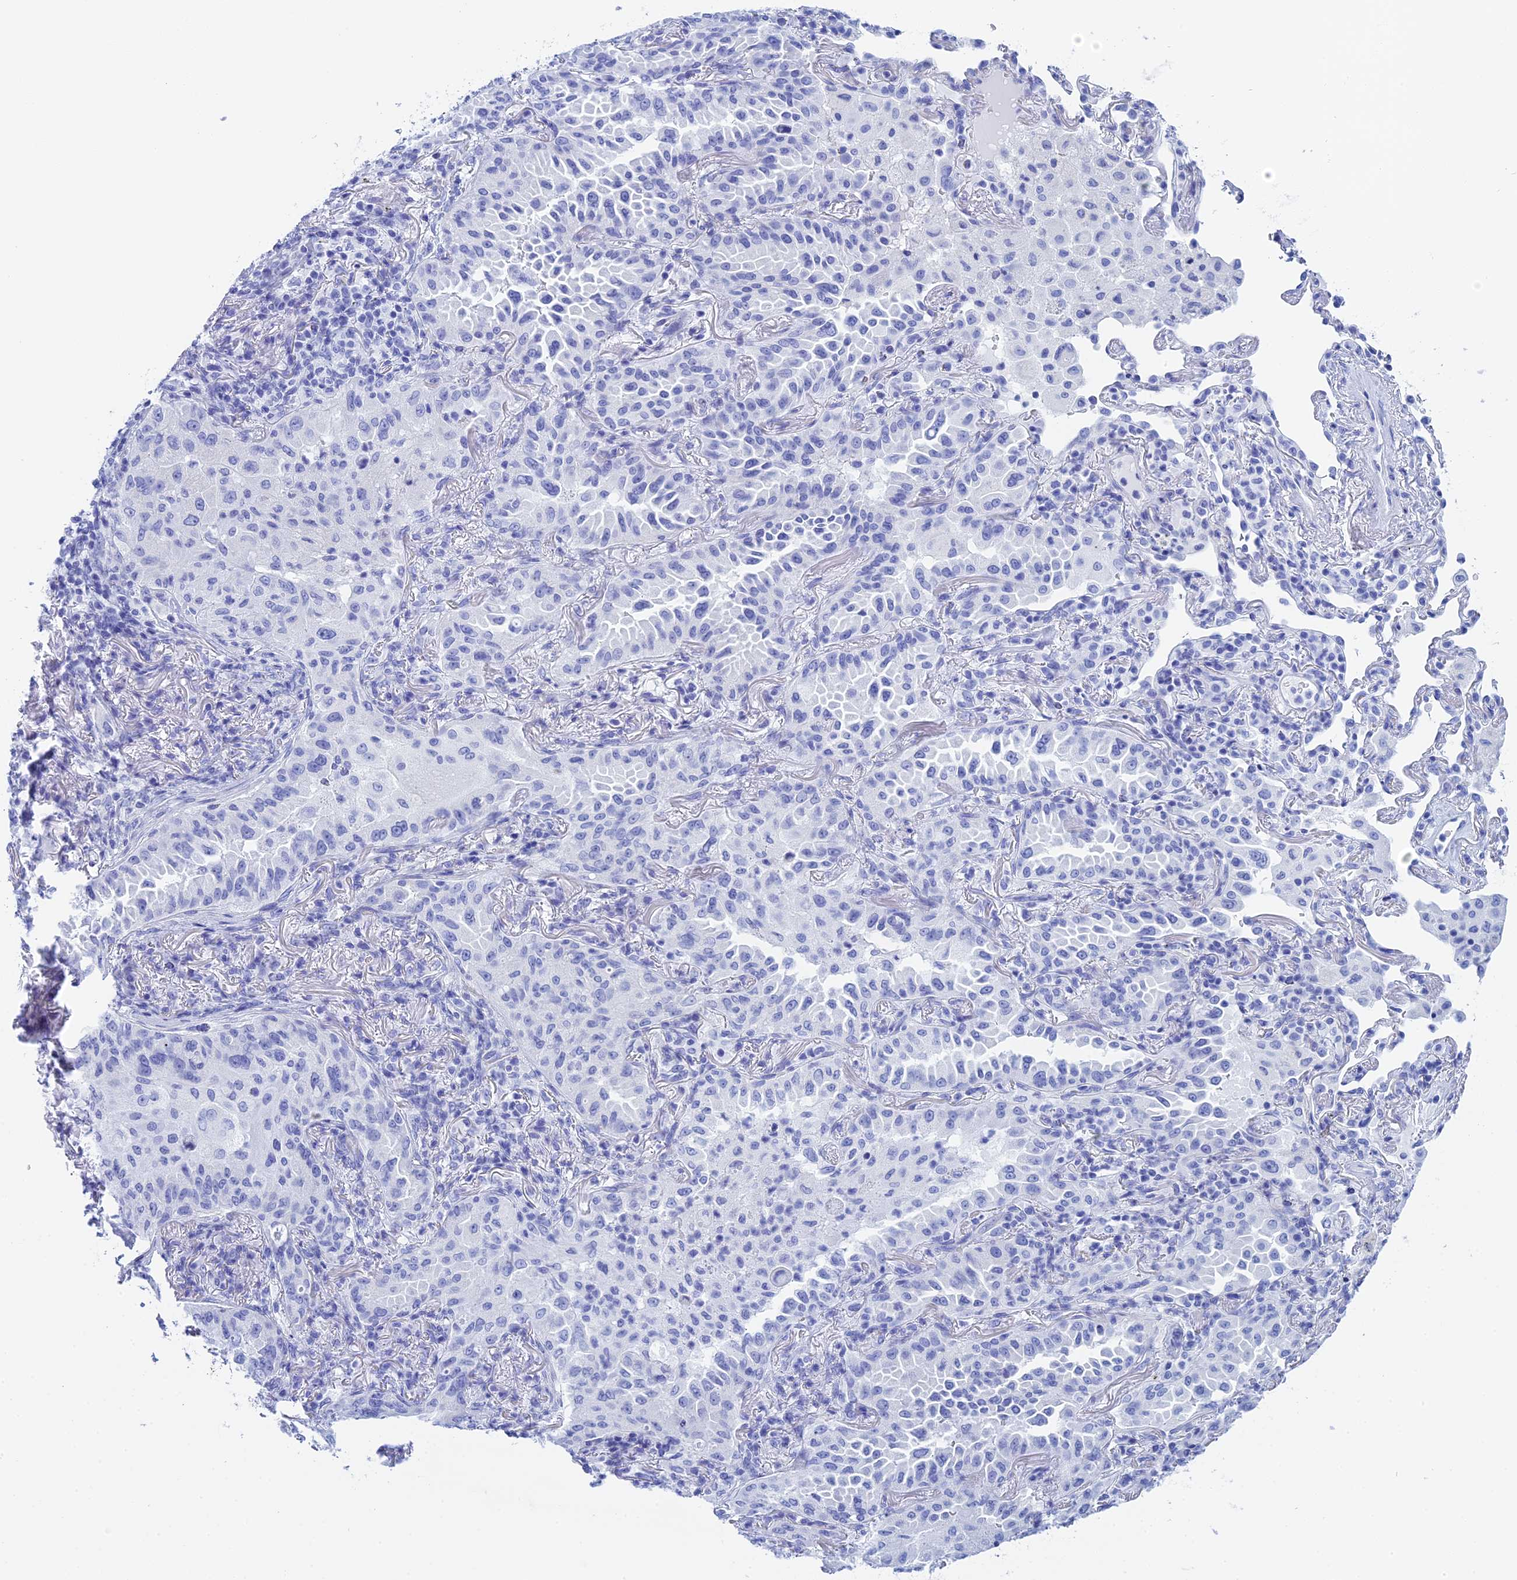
{"staining": {"intensity": "negative", "quantity": "none", "location": "none"}, "tissue": "lung cancer", "cell_type": "Tumor cells", "image_type": "cancer", "snomed": [{"axis": "morphology", "description": "Adenocarcinoma, NOS"}, {"axis": "topography", "description": "Lung"}], "caption": "Lung cancer (adenocarcinoma) was stained to show a protein in brown. There is no significant expression in tumor cells.", "gene": "TEX101", "patient": {"sex": "female", "age": 69}}